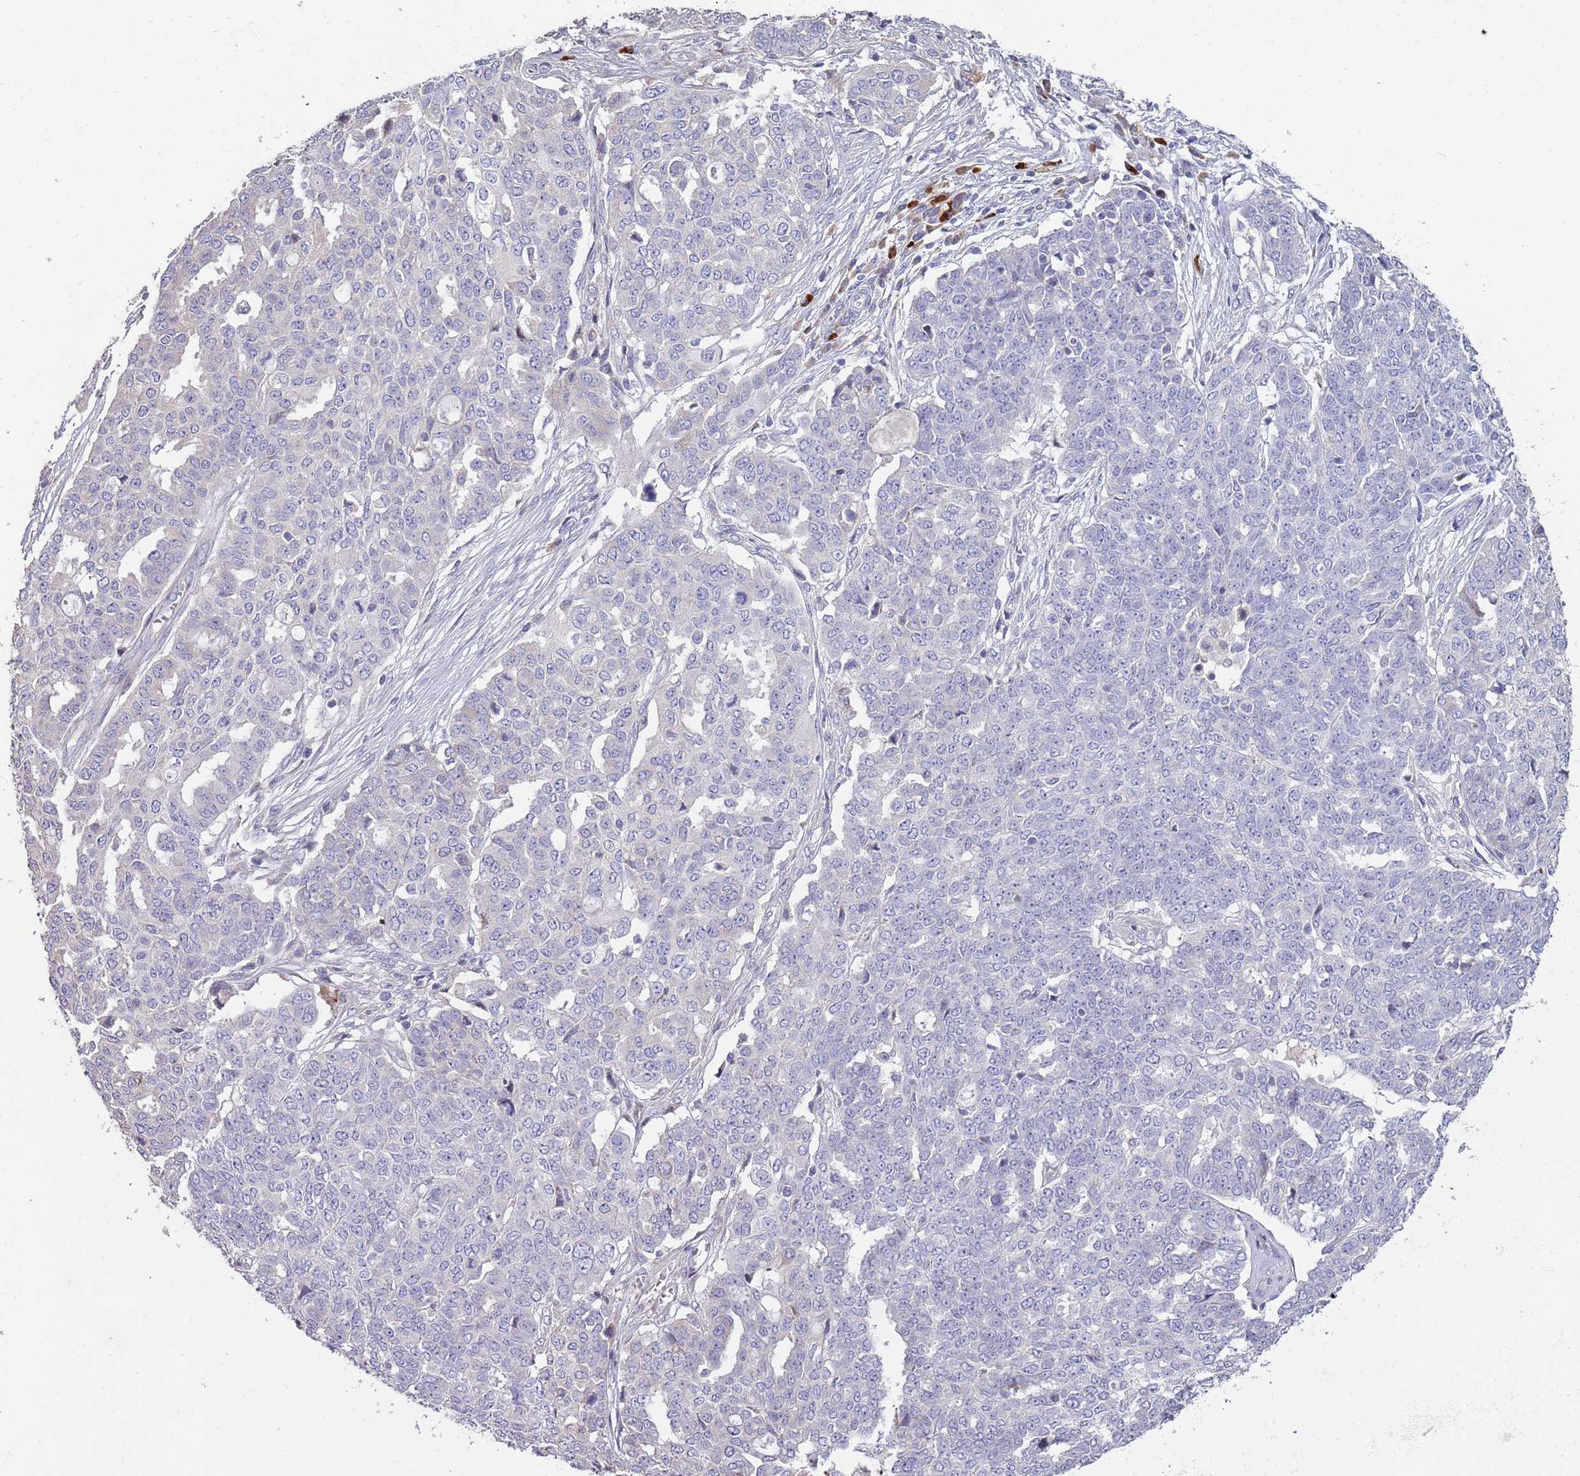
{"staining": {"intensity": "negative", "quantity": "none", "location": "none"}, "tissue": "ovarian cancer", "cell_type": "Tumor cells", "image_type": "cancer", "snomed": [{"axis": "morphology", "description": "Cystadenocarcinoma, serous, NOS"}, {"axis": "topography", "description": "Soft tissue"}, {"axis": "topography", "description": "Ovary"}], "caption": "Human ovarian cancer stained for a protein using immunohistochemistry (IHC) reveals no positivity in tumor cells.", "gene": "SUSD1", "patient": {"sex": "female", "age": 57}}